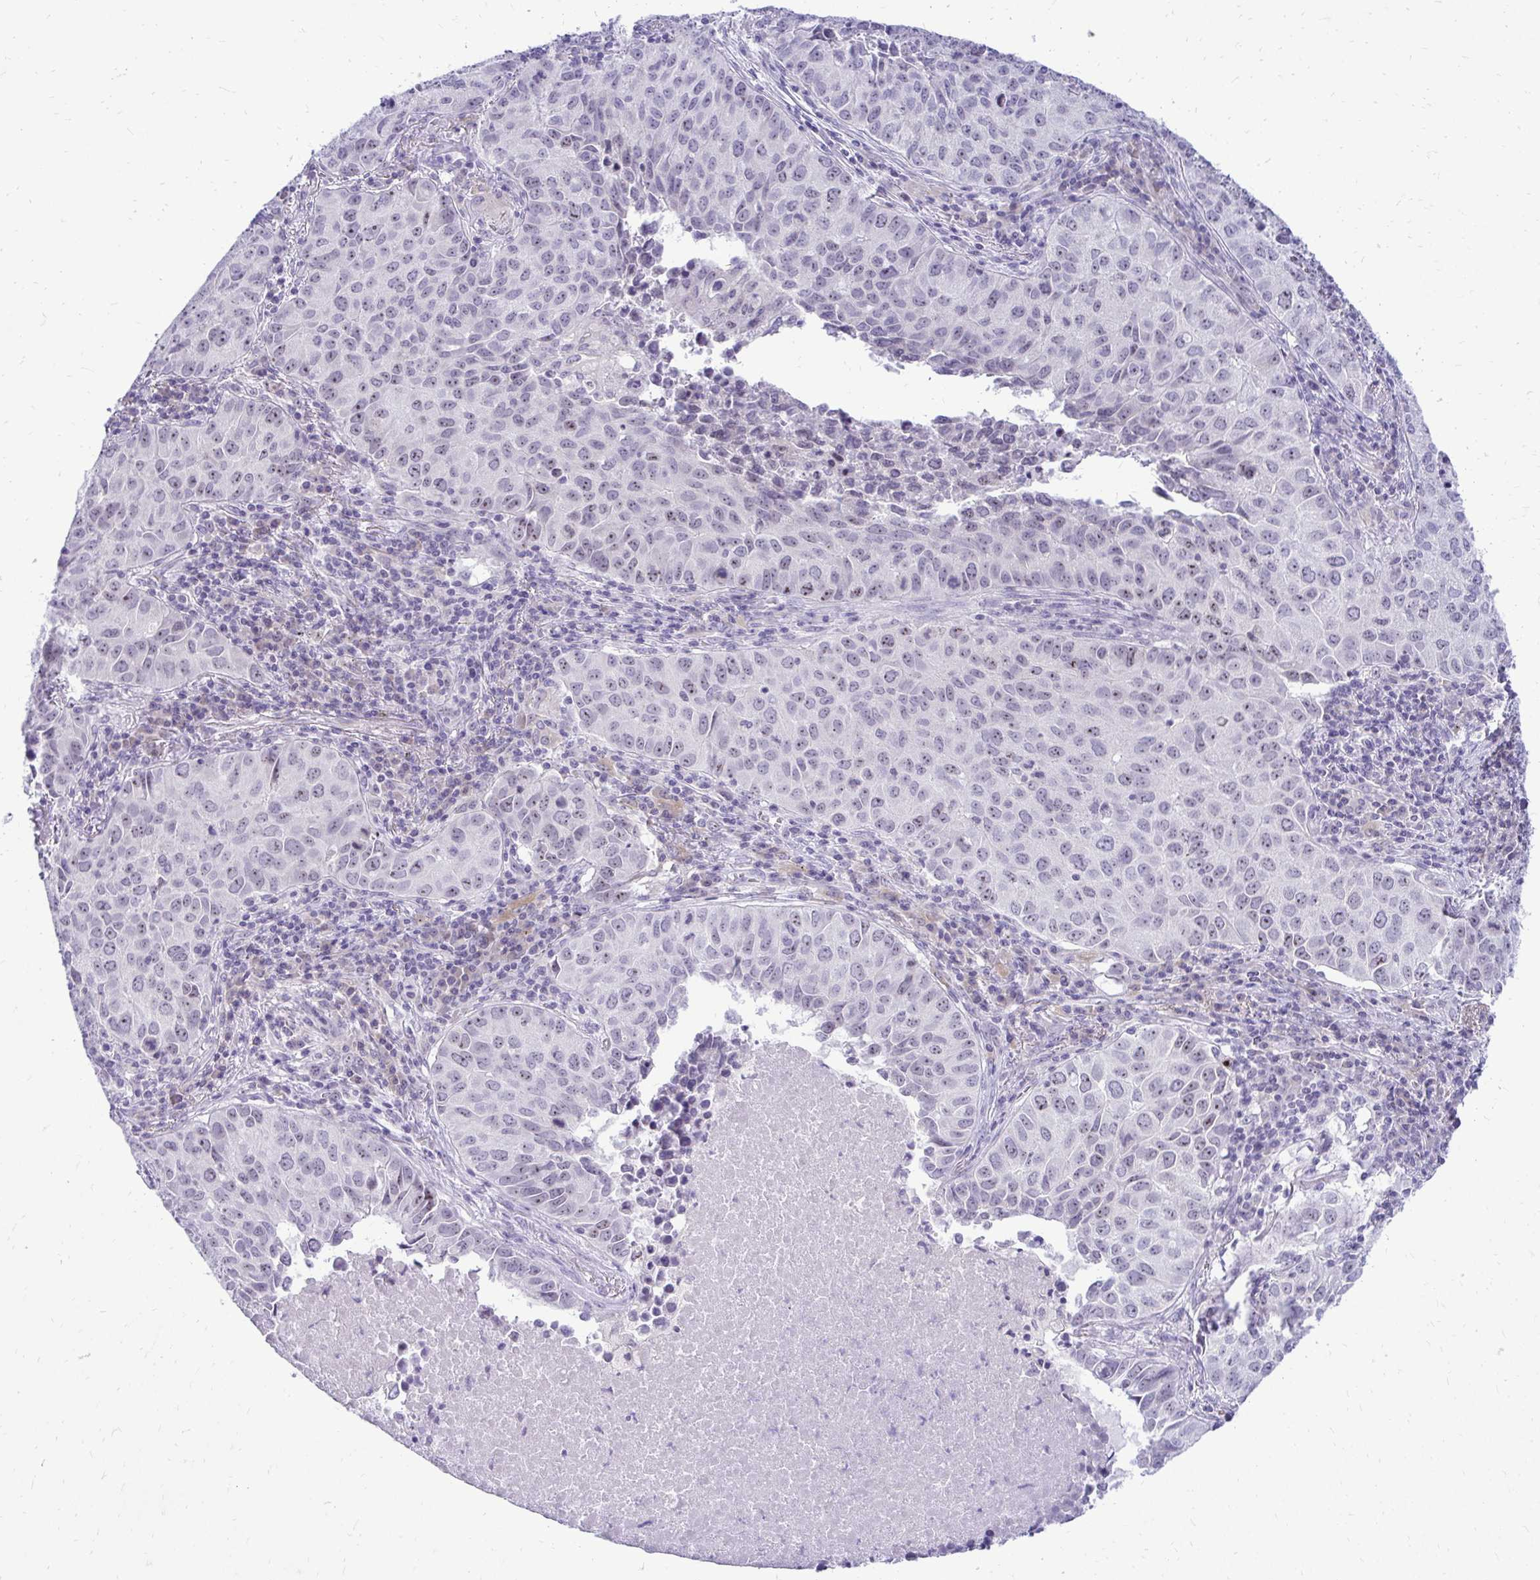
{"staining": {"intensity": "negative", "quantity": "none", "location": "none"}, "tissue": "lung cancer", "cell_type": "Tumor cells", "image_type": "cancer", "snomed": [{"axis": "morphology", "description": "Adenocarcinoma, NOS"}, {"axis": "topography", "description": "Lung"}], "caption": "DAB (3,3'-diaminobenzidine) immunohistochemical staining of human lung adenocarcinoma exhibits no significant staining in tumor cells. (DAB IHC with hematoxylin counter stain).", "gene": "NIFK", "patient": {"sex": "female", "age": 50}}